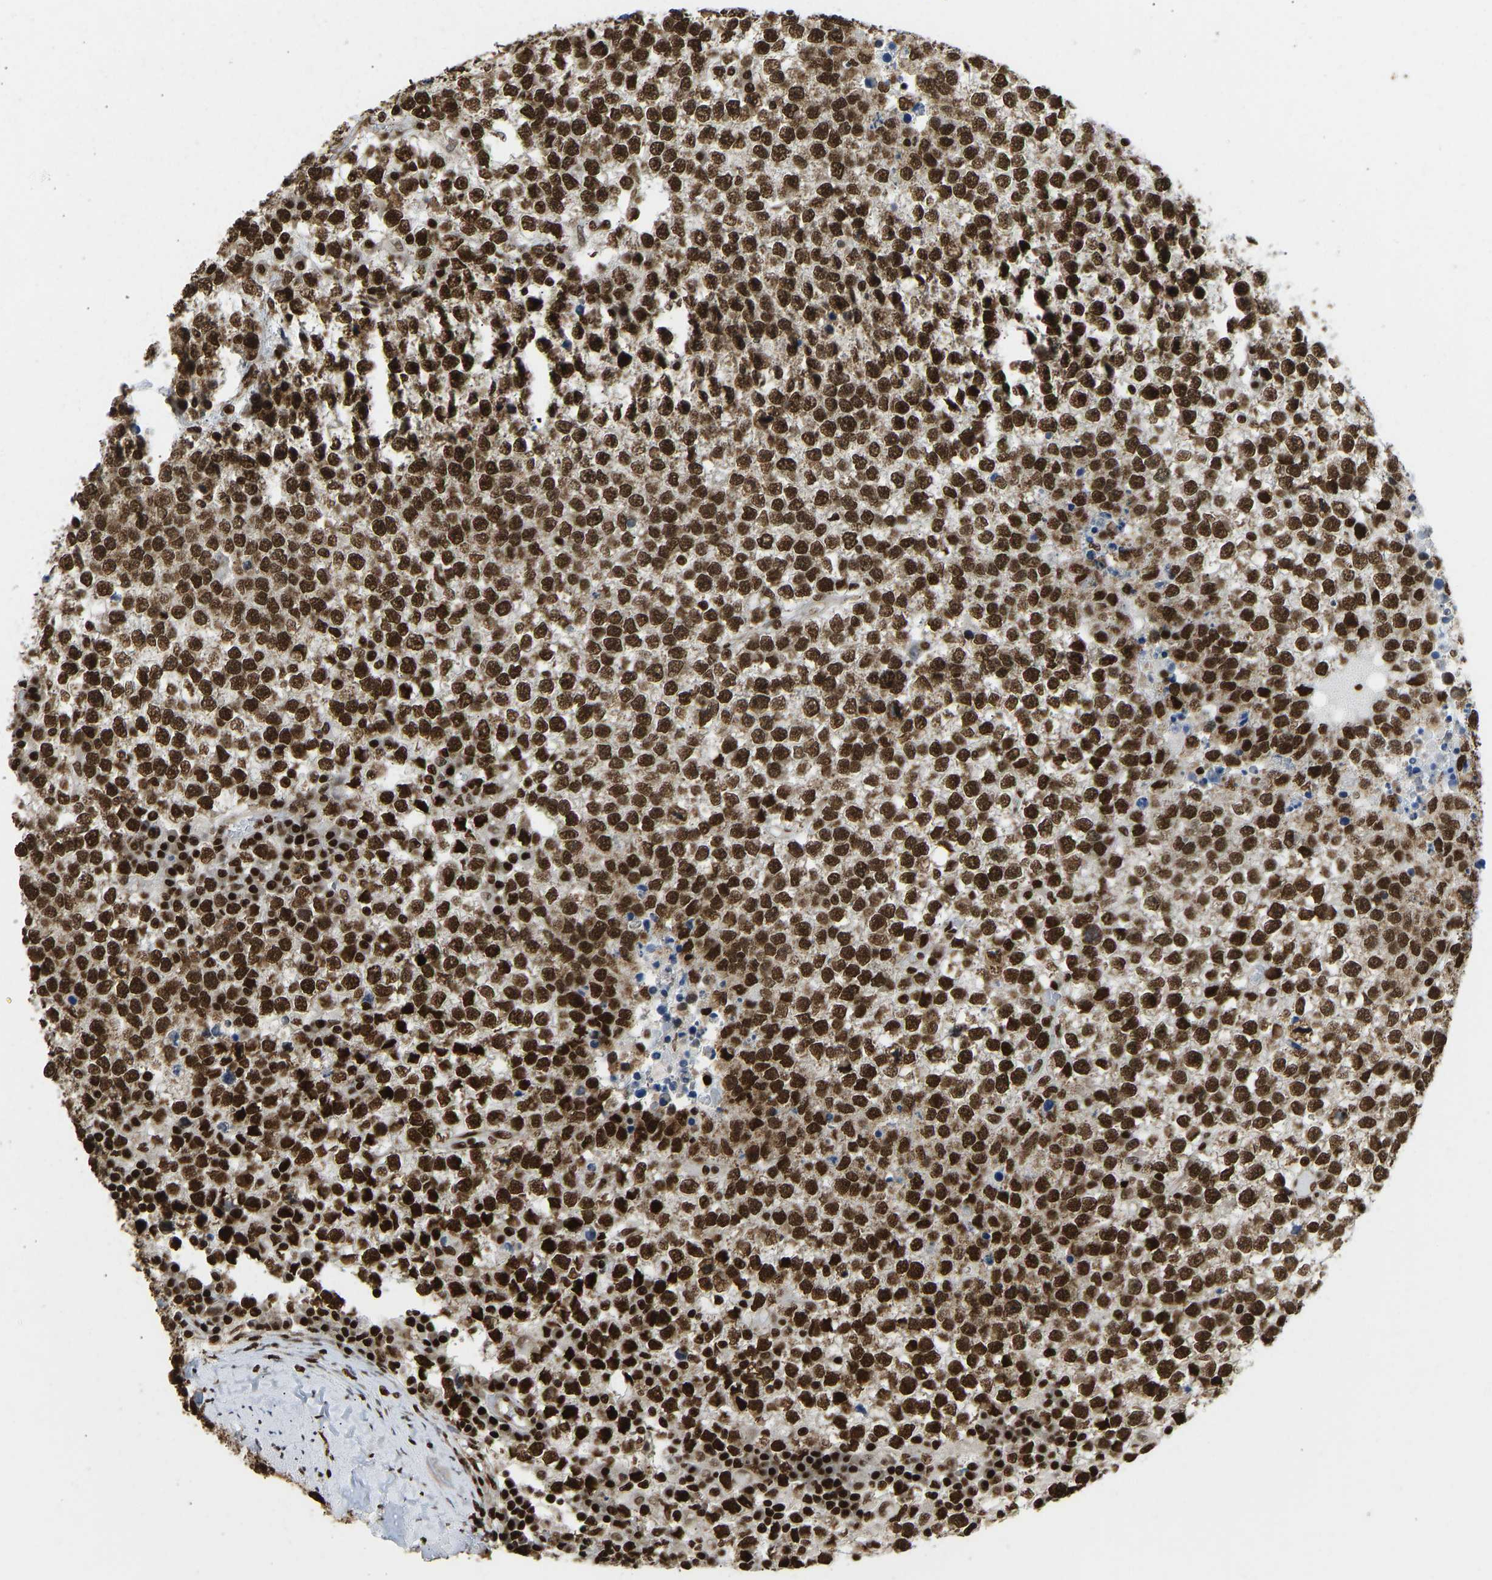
{"staining": {"intensity": "strong", "quantity": ">75%", "location": "nuclear"}, "tissue": "testis cancer", "cell_type": "Tumor cells", "image_type": "cancer", "snomed": [{"axis": "morphology", "description": "Seminoma, NOS"}, {"axis": "topography", "description": "Testis"}], "caption": "This histopathology image reveals testis cancer stained with IHC to label a protein in brown. The nuclear of tumor cells show strong positivity for the protein. Nuclei are counter-stained blue.", "gene": "ZSCAN20", "patient": {"sex": "male", "age": 65}}